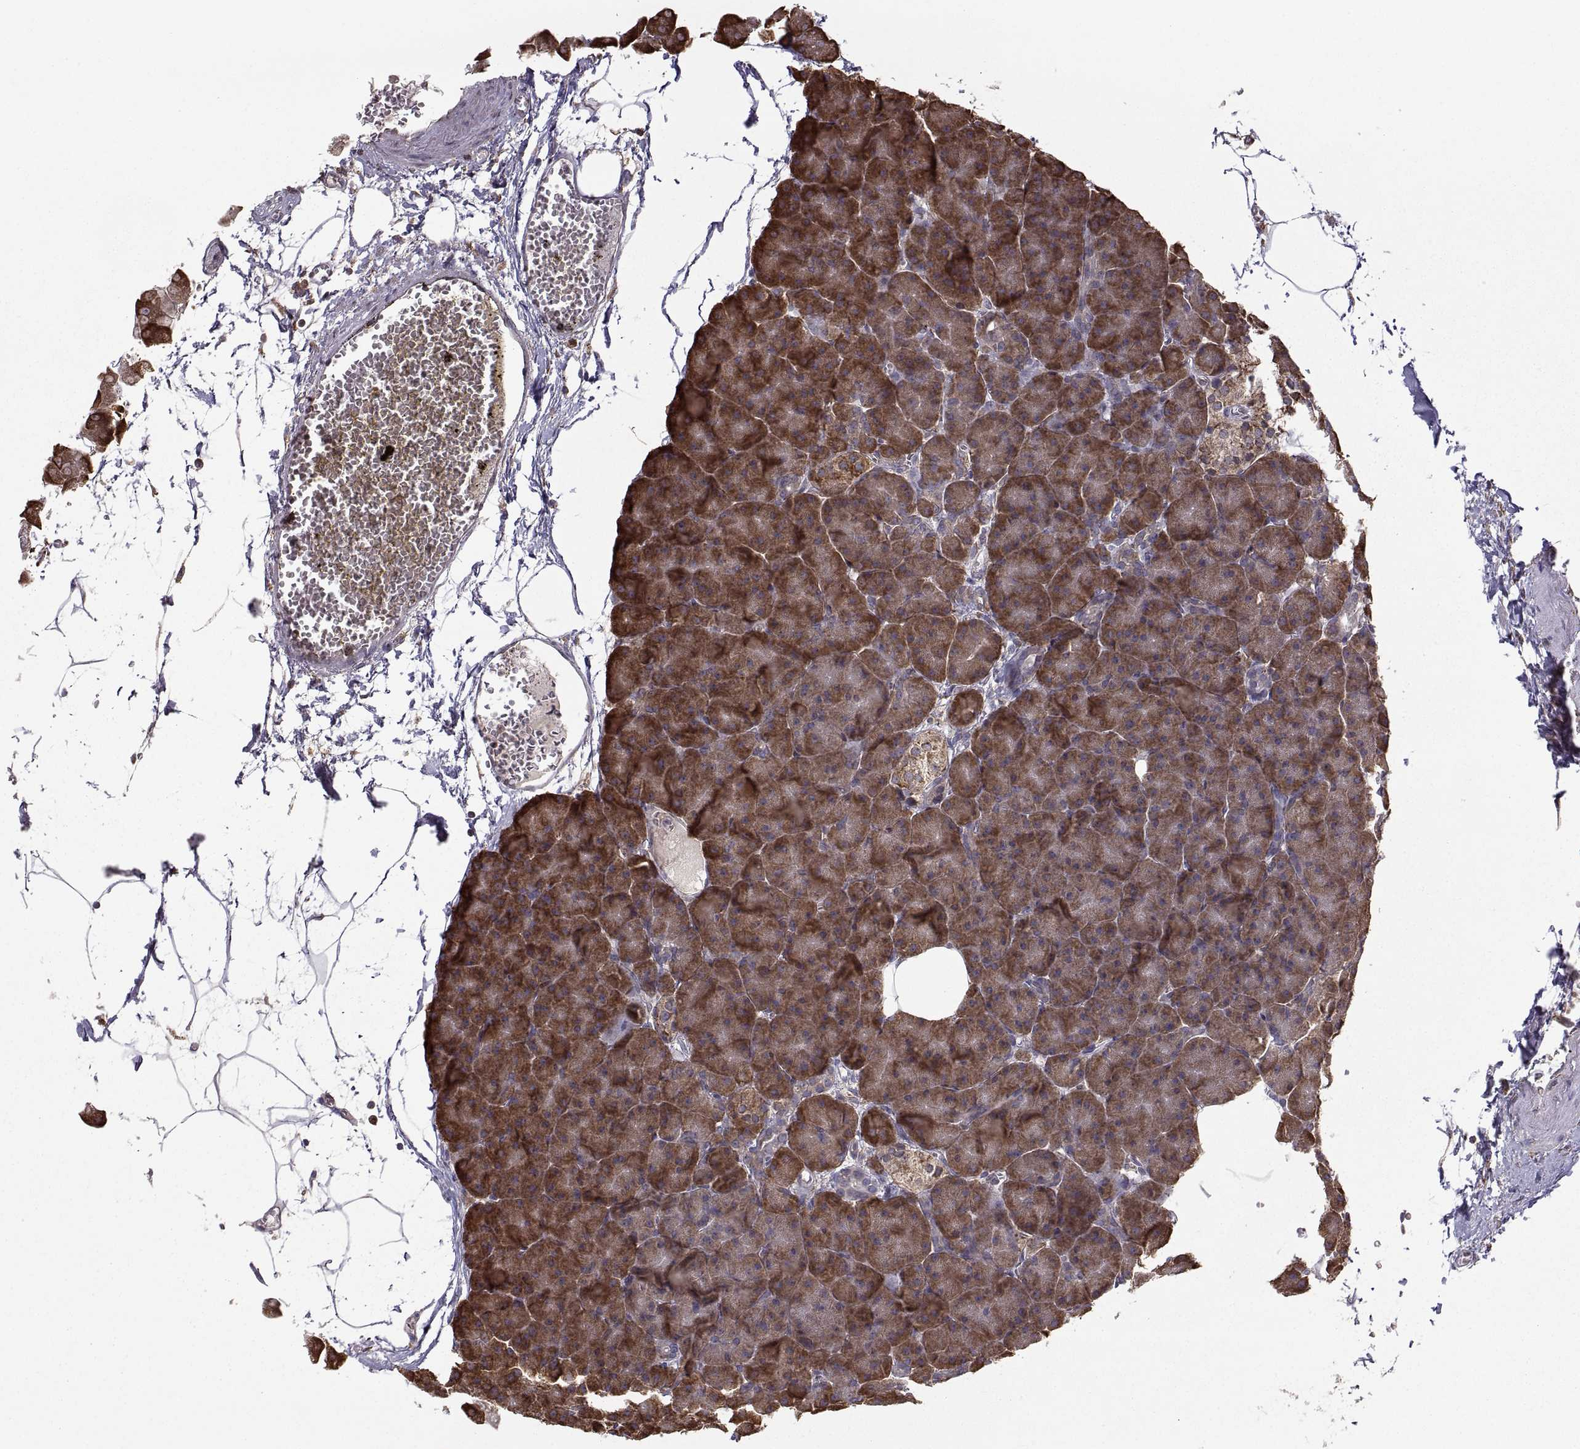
{"staining": {"intensity": "moderate", "quantity": ">75%", "location": "cytoplasmic/membranous"}, "tissue": "pancreas", "cell_type": "Exocrine glandular cells", "image_type": "normal", "snomed": [{"axis": "morphology", "description": "Normal tissue, NOS"}, {"axis": "topography", "description": "Adipose tissue"}, {"axis": "topography", "description": "Pancreas"}, {"axis": "topography", "description": "Peripheral nerve tissue"}], "caption": "Moderate cytoplasmic/membranous protein expression is present in approximately >75% of exocrine glandular cells in pancreas. (DAB (3,3'-diaminobenzidine) IHC with brightfield microscopy, high magnification).", "gene": "PDIA3", "patient": {"sex": "female", "age": 58}}